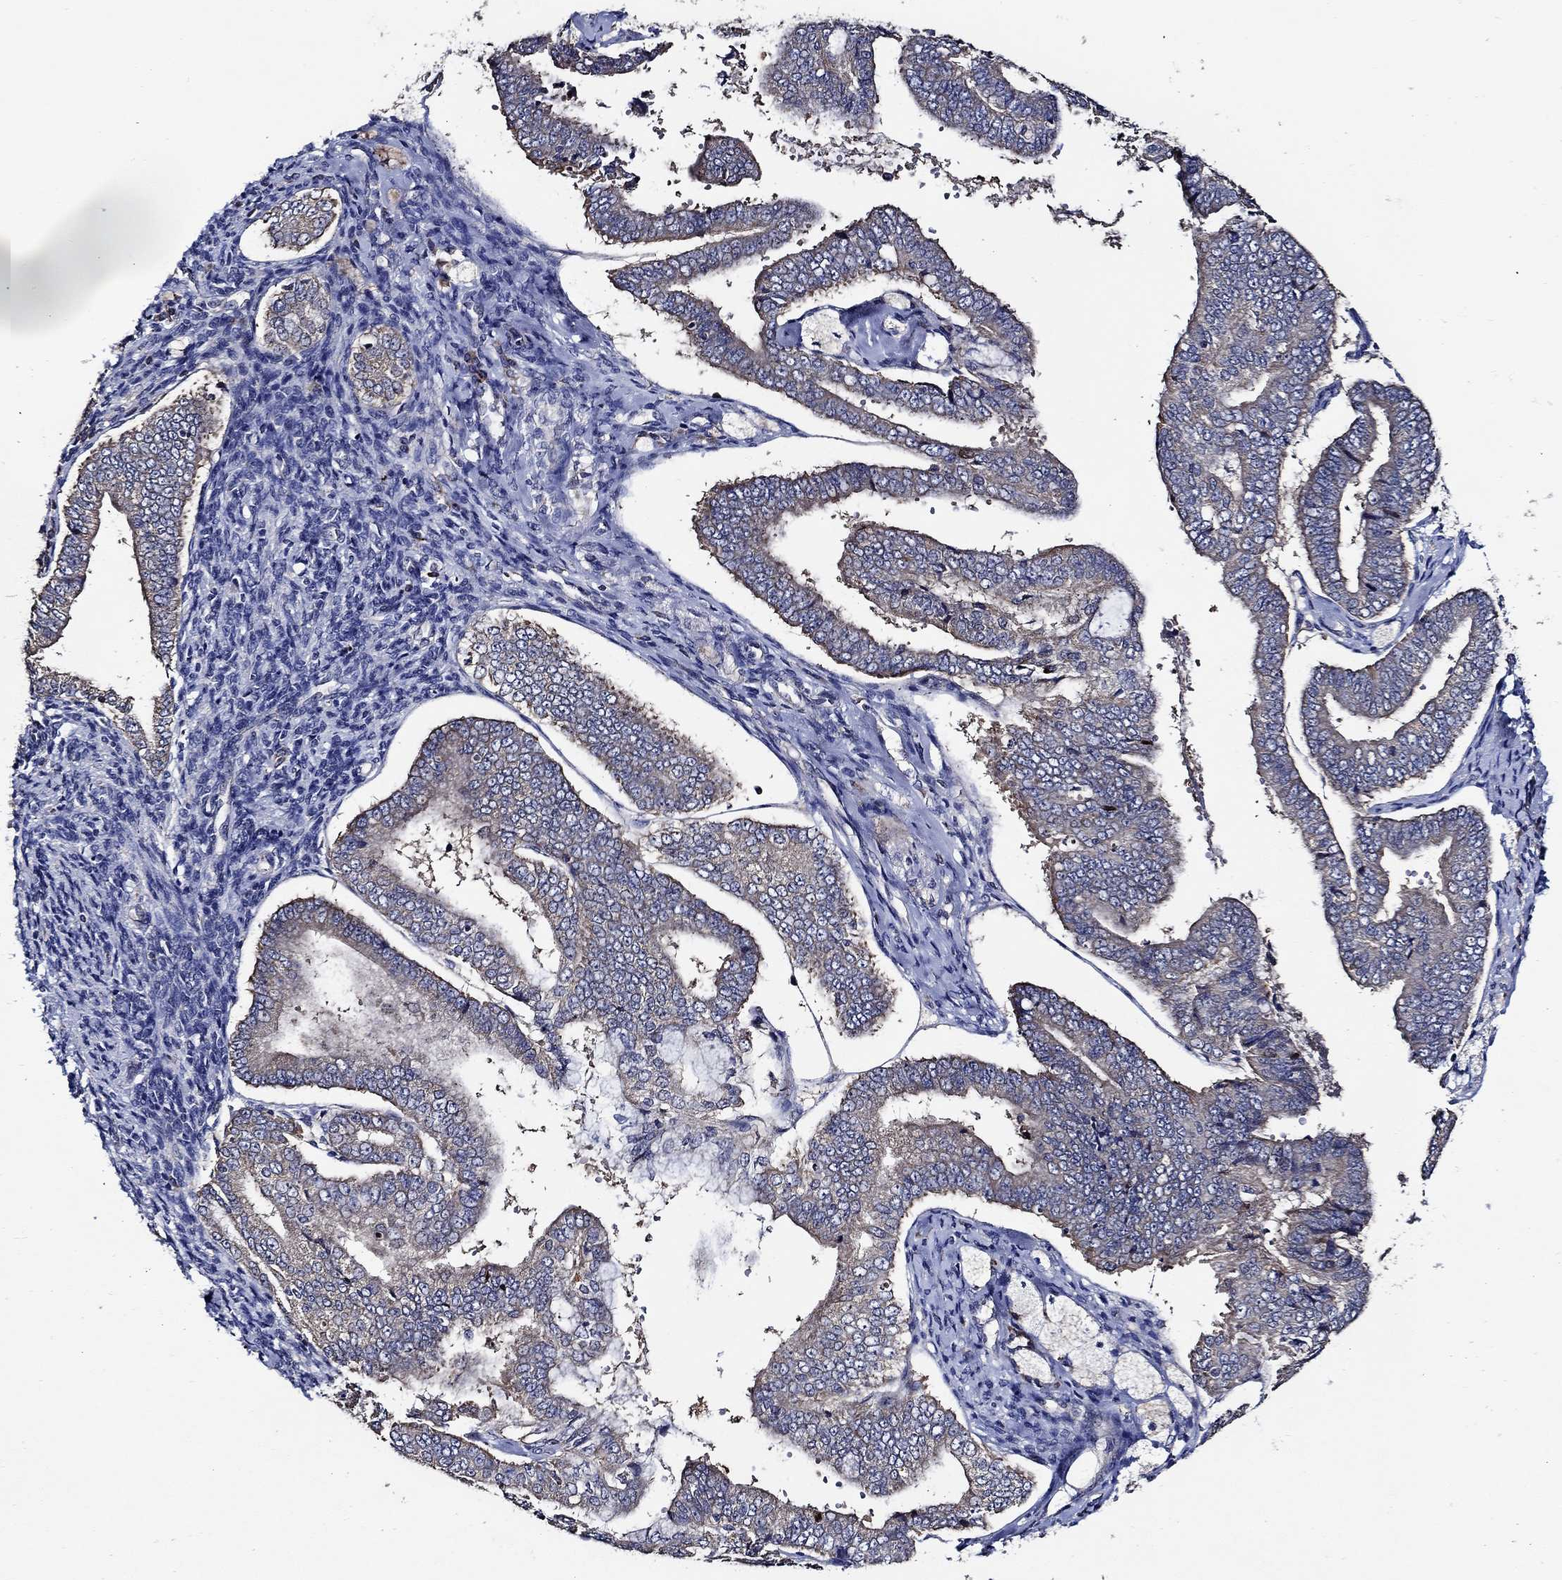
{"staining": {"intensity": "weak", "quantity": "25%-75%", "location": "cytoplasmic/membranous"}, "tissue": "endometrial cancer", "cell_type": "Tumor cells", "image_type": "cancer", "snomed": [{"axis": "morphology", "description": "Adenocarcinoma, NOS"}, {"axis": "topography", "description": "Endometrium"}], "caption": "DAB (3,3'-diaminobenzidine) immunohistochemical staining of endometrial cancer (adenocarcinoma) reveals weak cytoplasmic/membranous protein expression in about 25%-75% of tumor cells. The staining was performed using DAB to visualize the protein expression in brown, while the nuclei were stained in blue with hematoxylin (Magnification: 20x).", "gene": "WDR53", "patient": {"sex": "female", "age": 63}}